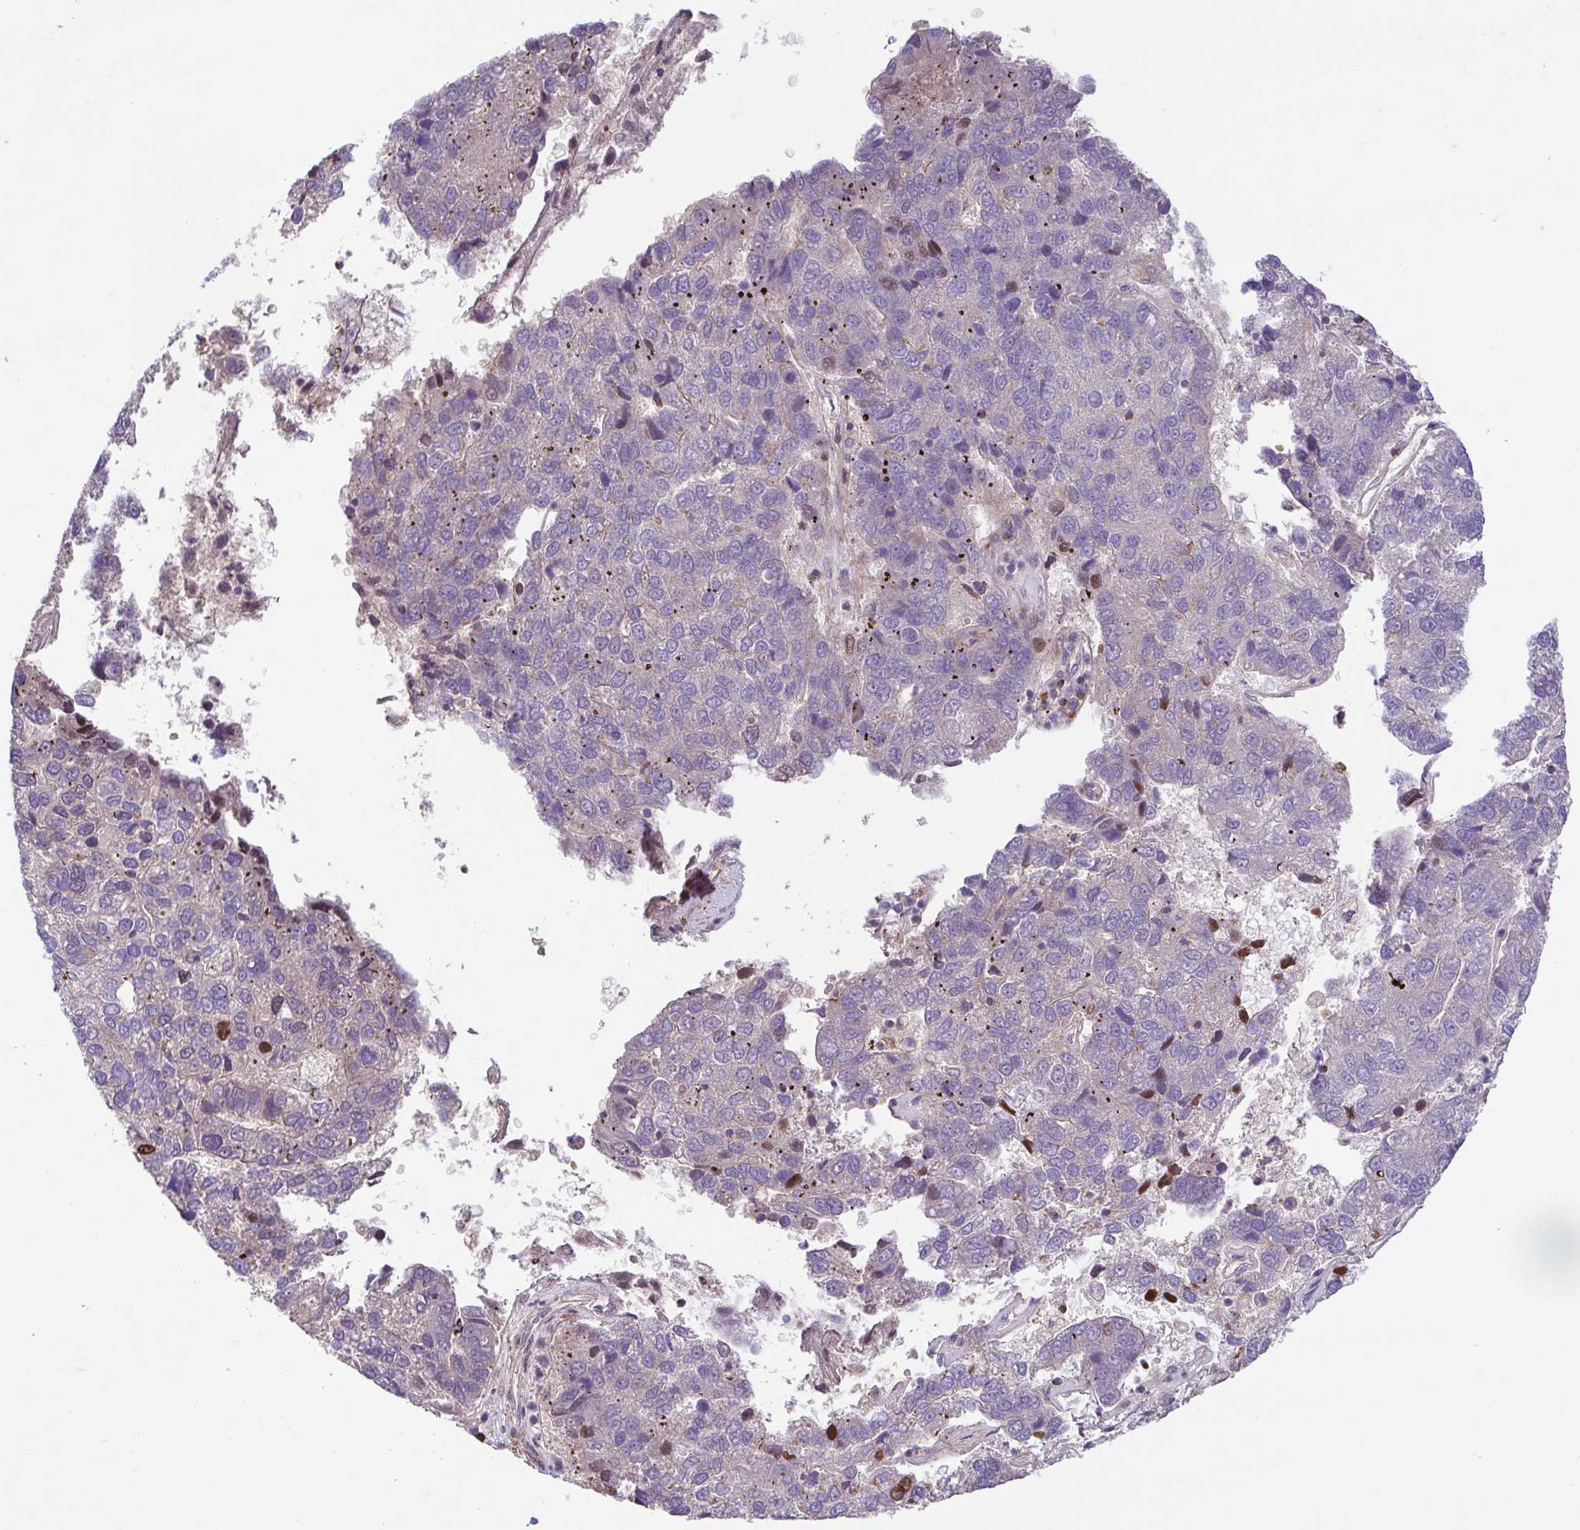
{"staining": {"intensity": "negative", "quantity": "none", "location": "none"}, "tissue": "pancreatic cancer", "cell_type": "Tumor cells", "image_type": "cancer", "snomed": [{"axis": "morphology", "description": "Adenocarcinoma, NOS"}, {"axis": "topography", "description": "Pancreas"}], "caption": "This histopathology image is of pancreatic cancer stained with IHC to label a protein in brown with the nuclei are counter-stained blue. There is no expression in tumor cells.", "gene": "IDE", "patient": {"sex": "female", "age": 61}}